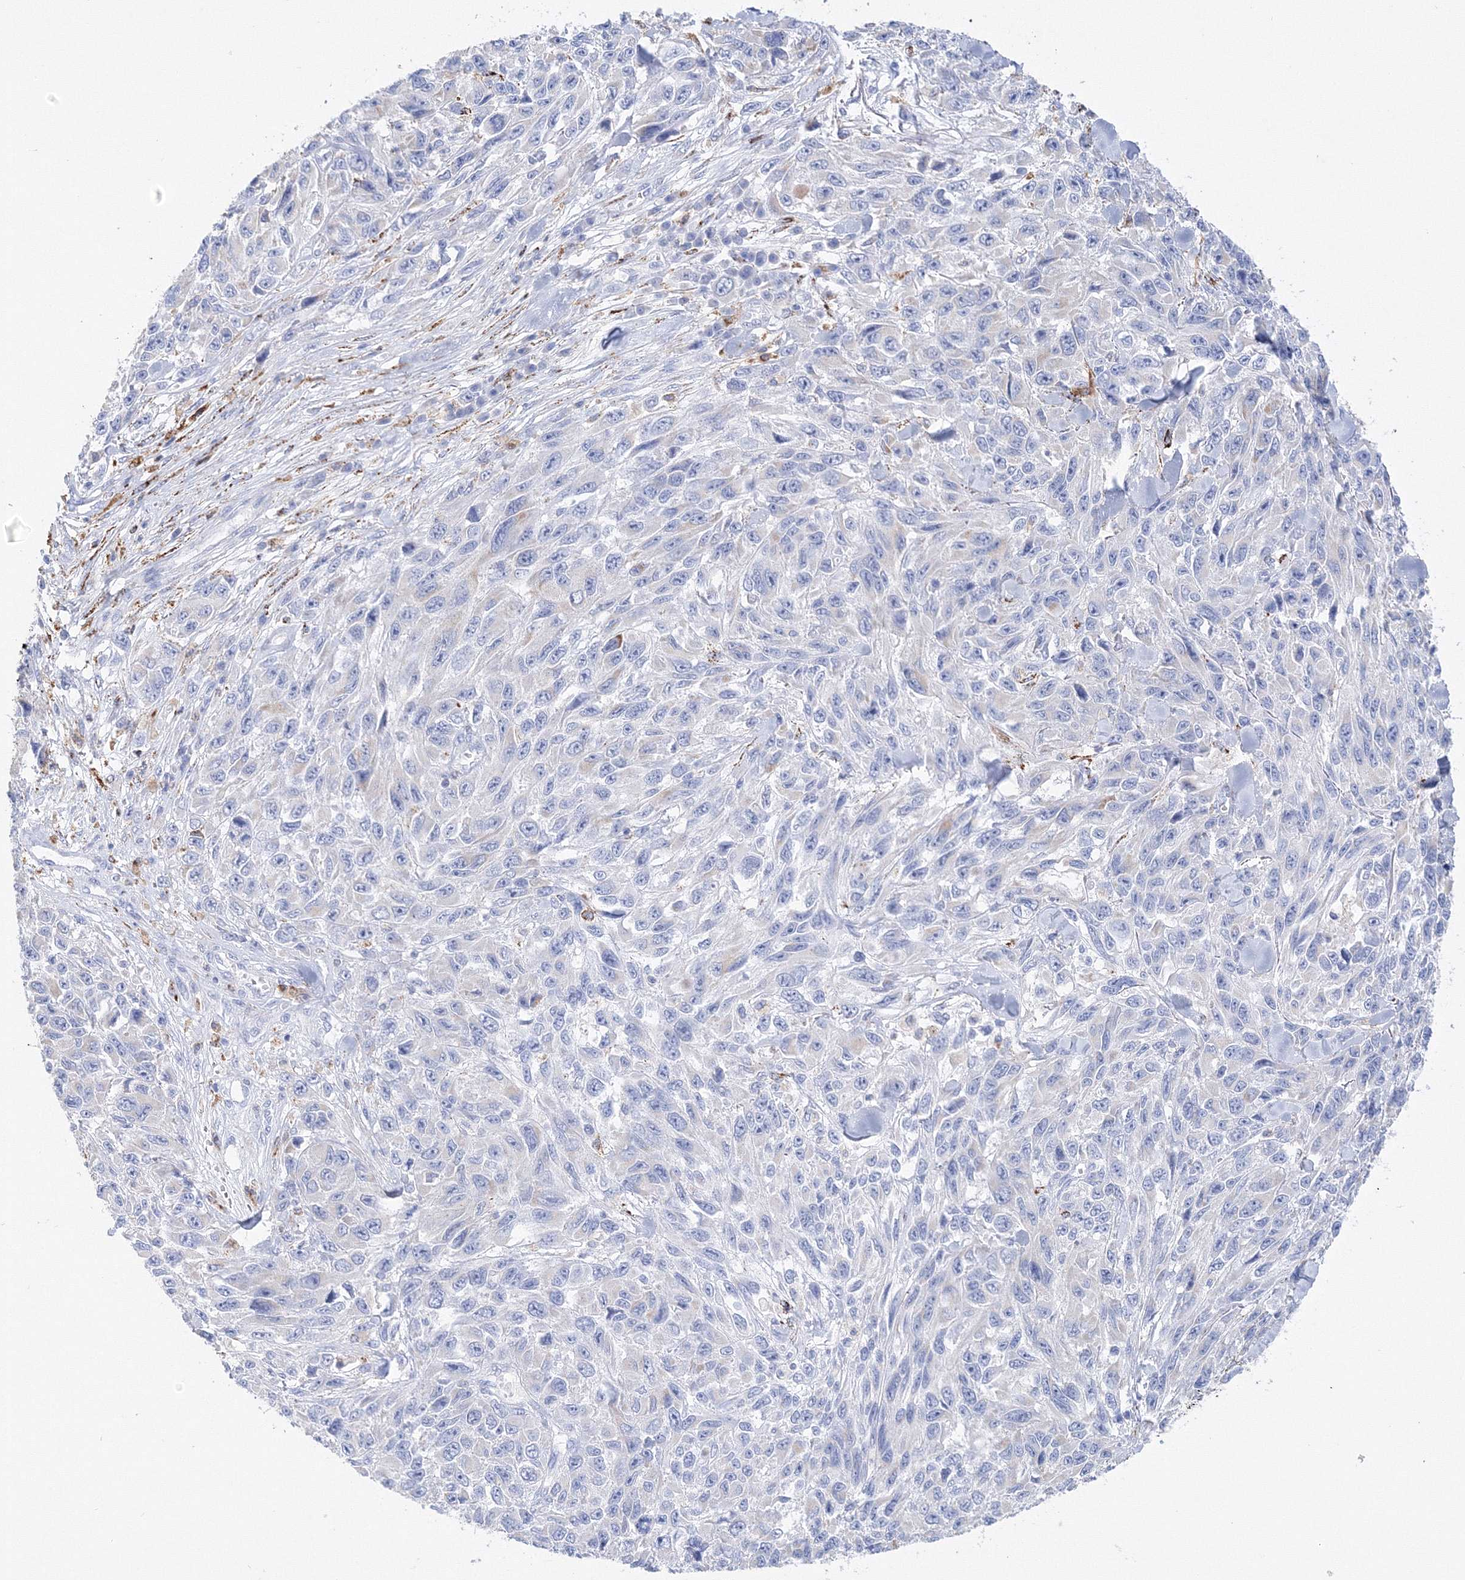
{"staining": {"intensity": "negative", "quantity": "none", "location": "none"}, "tissue": "melanoma", "cell_type": "Tumor cells", "image_type": "cancer", "snomed": [{"axis": "morphology", "description": "Malignant melanoma, NOS"}, {"axis": "topography", "description": "Skin"}], "caption": "IHC of malignant melanoma shows no positivity in tumor cells.", "gene": "MERTK", "patient": {"sex": "female", "age": 96}}